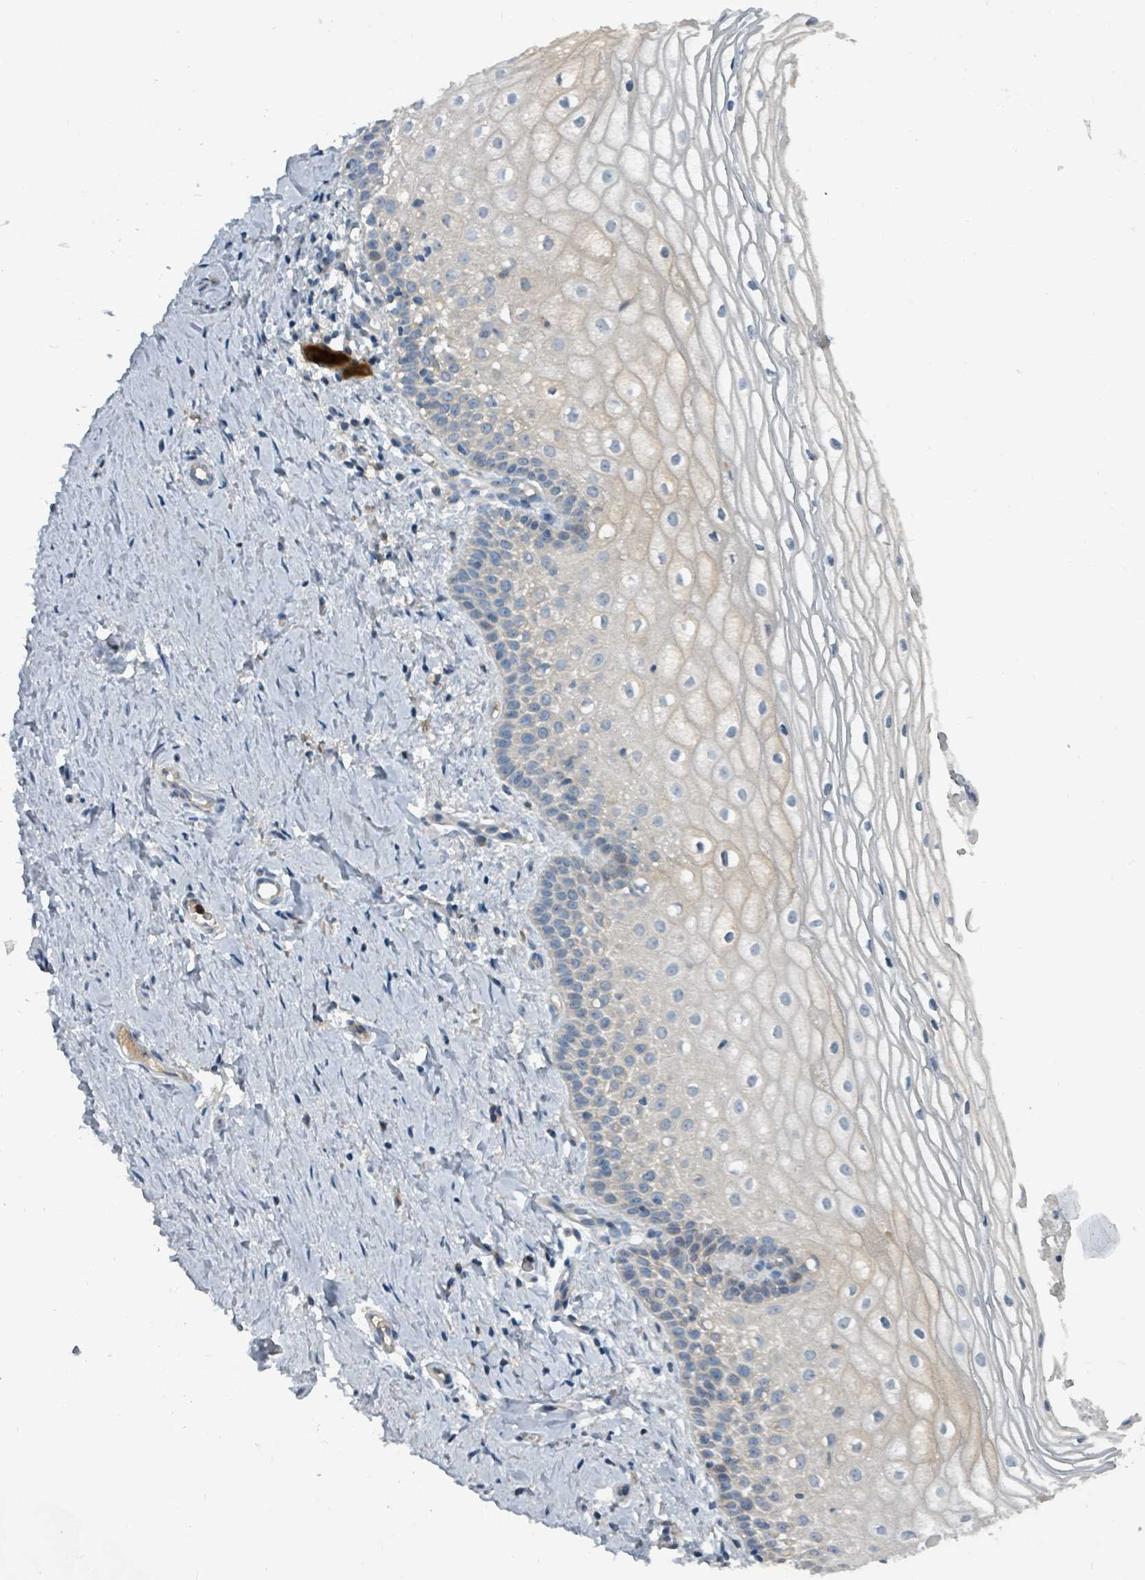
{"staining": {"intensity": "negative", "quantity": "none", "location": "none"}, "tissue": "vagina", "cell_type": "Squamous epithelial cells", "image_type": "normal", "snomed": [{"axis": "morphology", "description": "Normal tissue, NOS"}, {"axis": "topography", "description": "Vagina"}], "caption": "This photomicrograph is of unremarkable vagina stained with IHC to label a protein in brown with the nuclei are counter-stained blue. There is no staining in squamous epithelial cells.", "gene": "SLC44A5", "patient": {"sex": "female", "age": 56}}